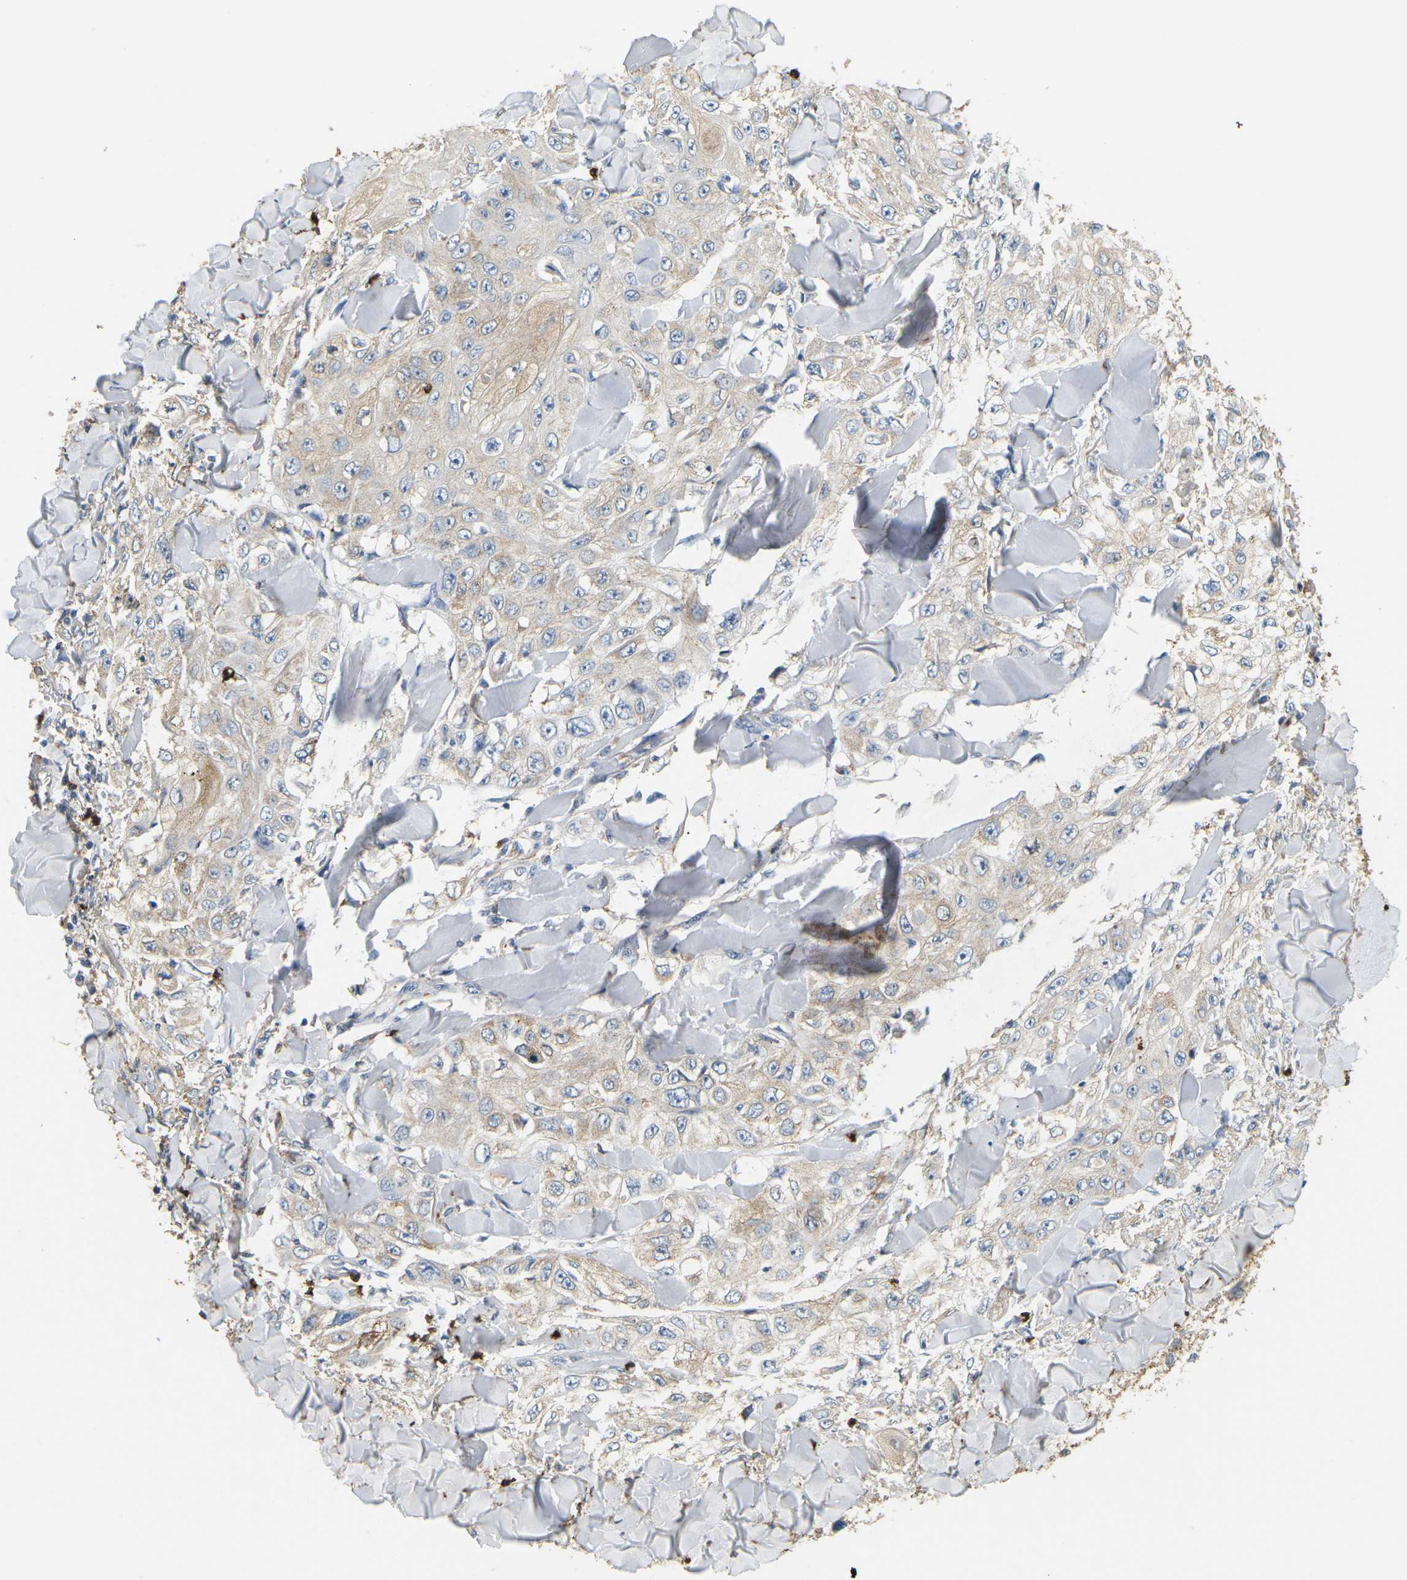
{"staining": {"intensity": "weak", "quantity": "25%-75%", "location": "cytoplasmic/membranous"}, "tissue": "skin cancer", "cell_type": "Tumor cells", "image_type": "cancer", "snomed": [{"axis": "morphology", "description": "Squamous cell carcinoma, NOS"}, {"axis": "topography", "description": "Skin"}], "caption": "Immunohistochemical staining of human skin cancer exhibits weak cytoplasmic/membranous protein expression in about 25%-75% of tumor cells.", "gene": "ADM", "patient": {"sex": "male", "age": 86}}